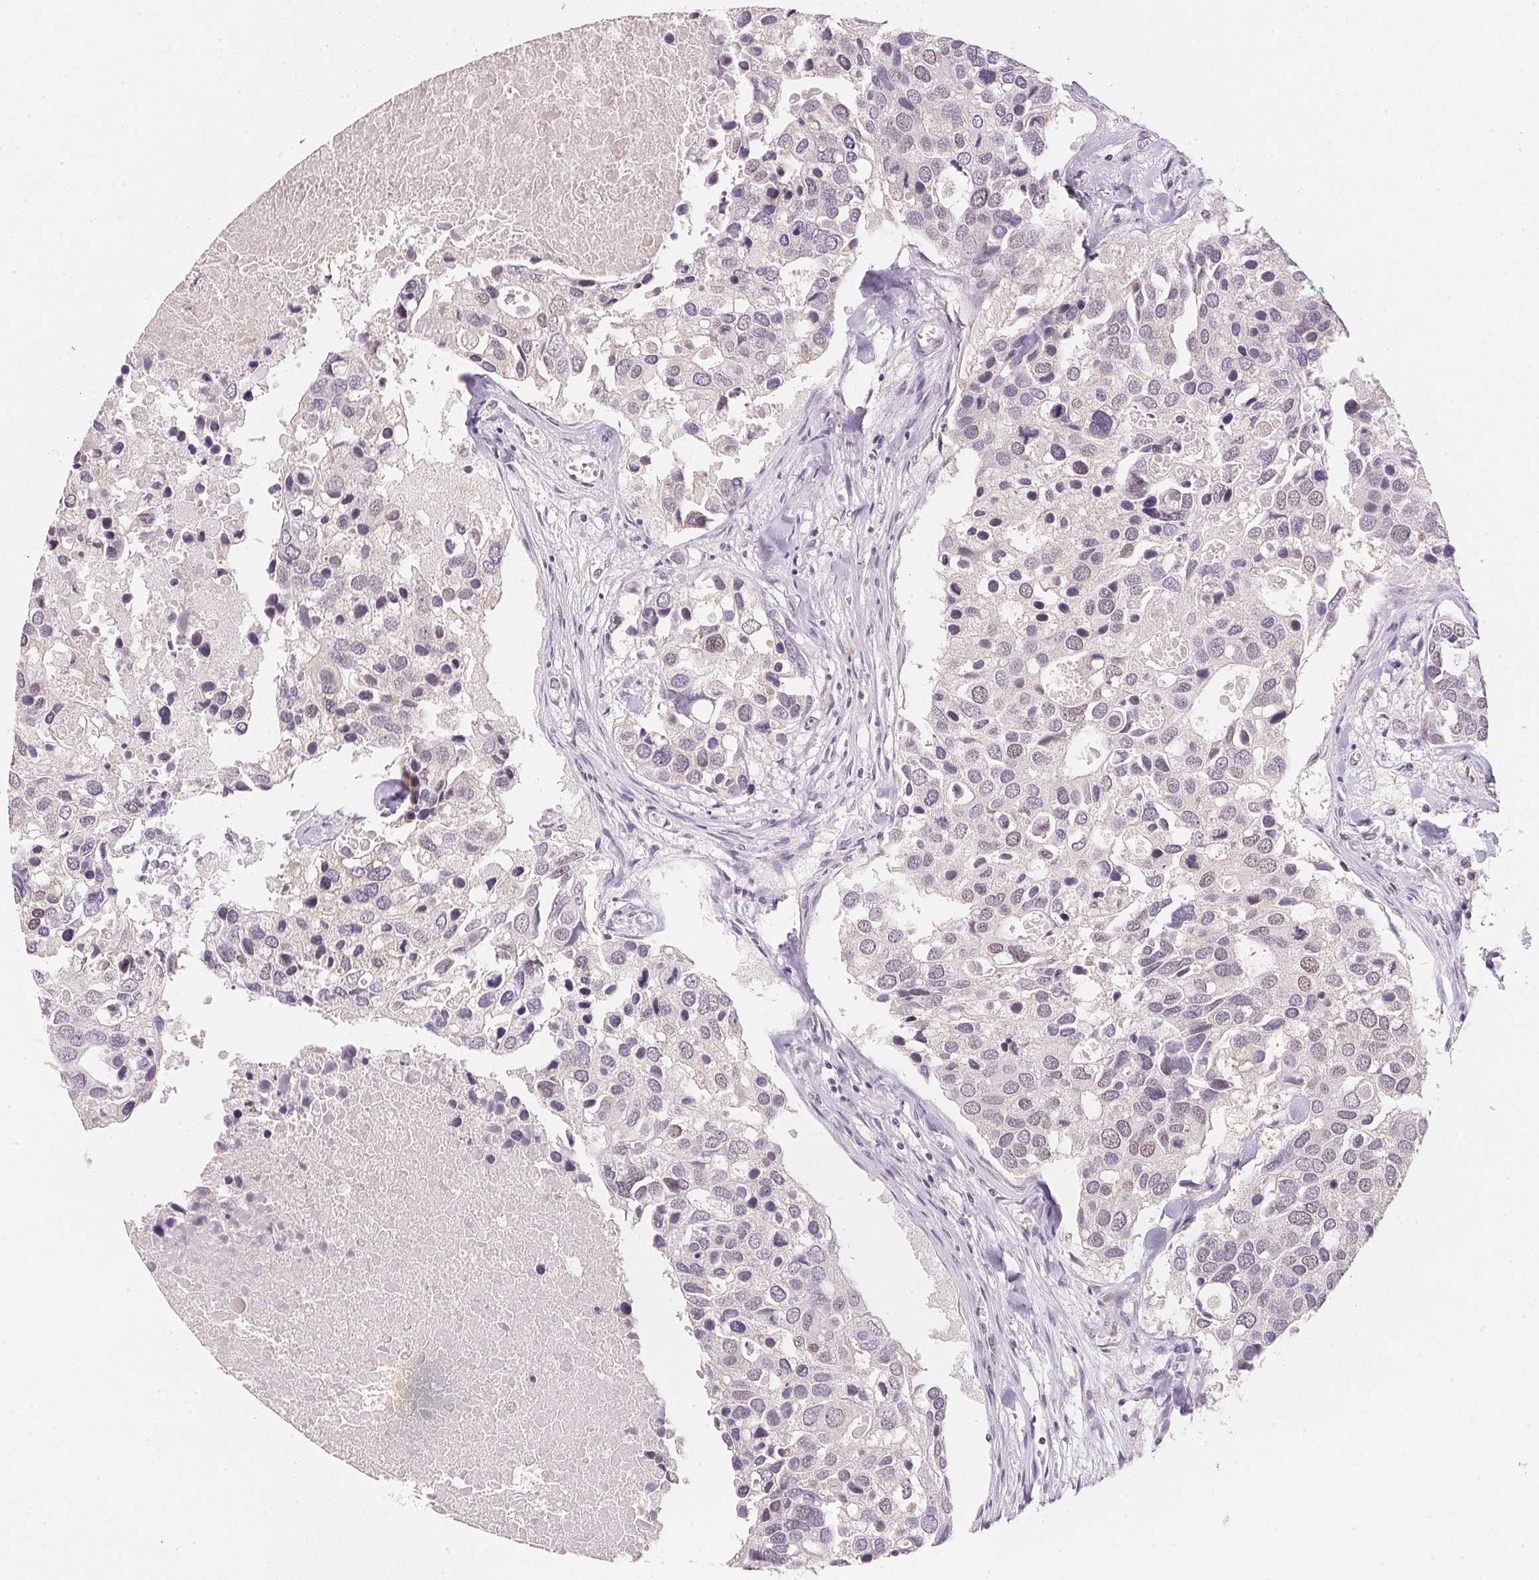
{"staining": {"intensity": "negative", "quantity": "none", "location": "none"}, "tissue": "breast cancer", "cell_type": "Tumor cells", "image_type": "cancer", "snomed": [{"axis": "morphology", "description": "Duct carcinoma"}, {"axis": "topography", "description": "Breast"}], "caption": "The IHC image has no significant positivity in tumor cells of breast cancer tissue. (Brightfield microscopy of DAB (3,3'-diaminobenzidine) immunohistochemistry at high magnification).", "gene": "POLR3G", "patient": {"sex": "female", "age": 83}}